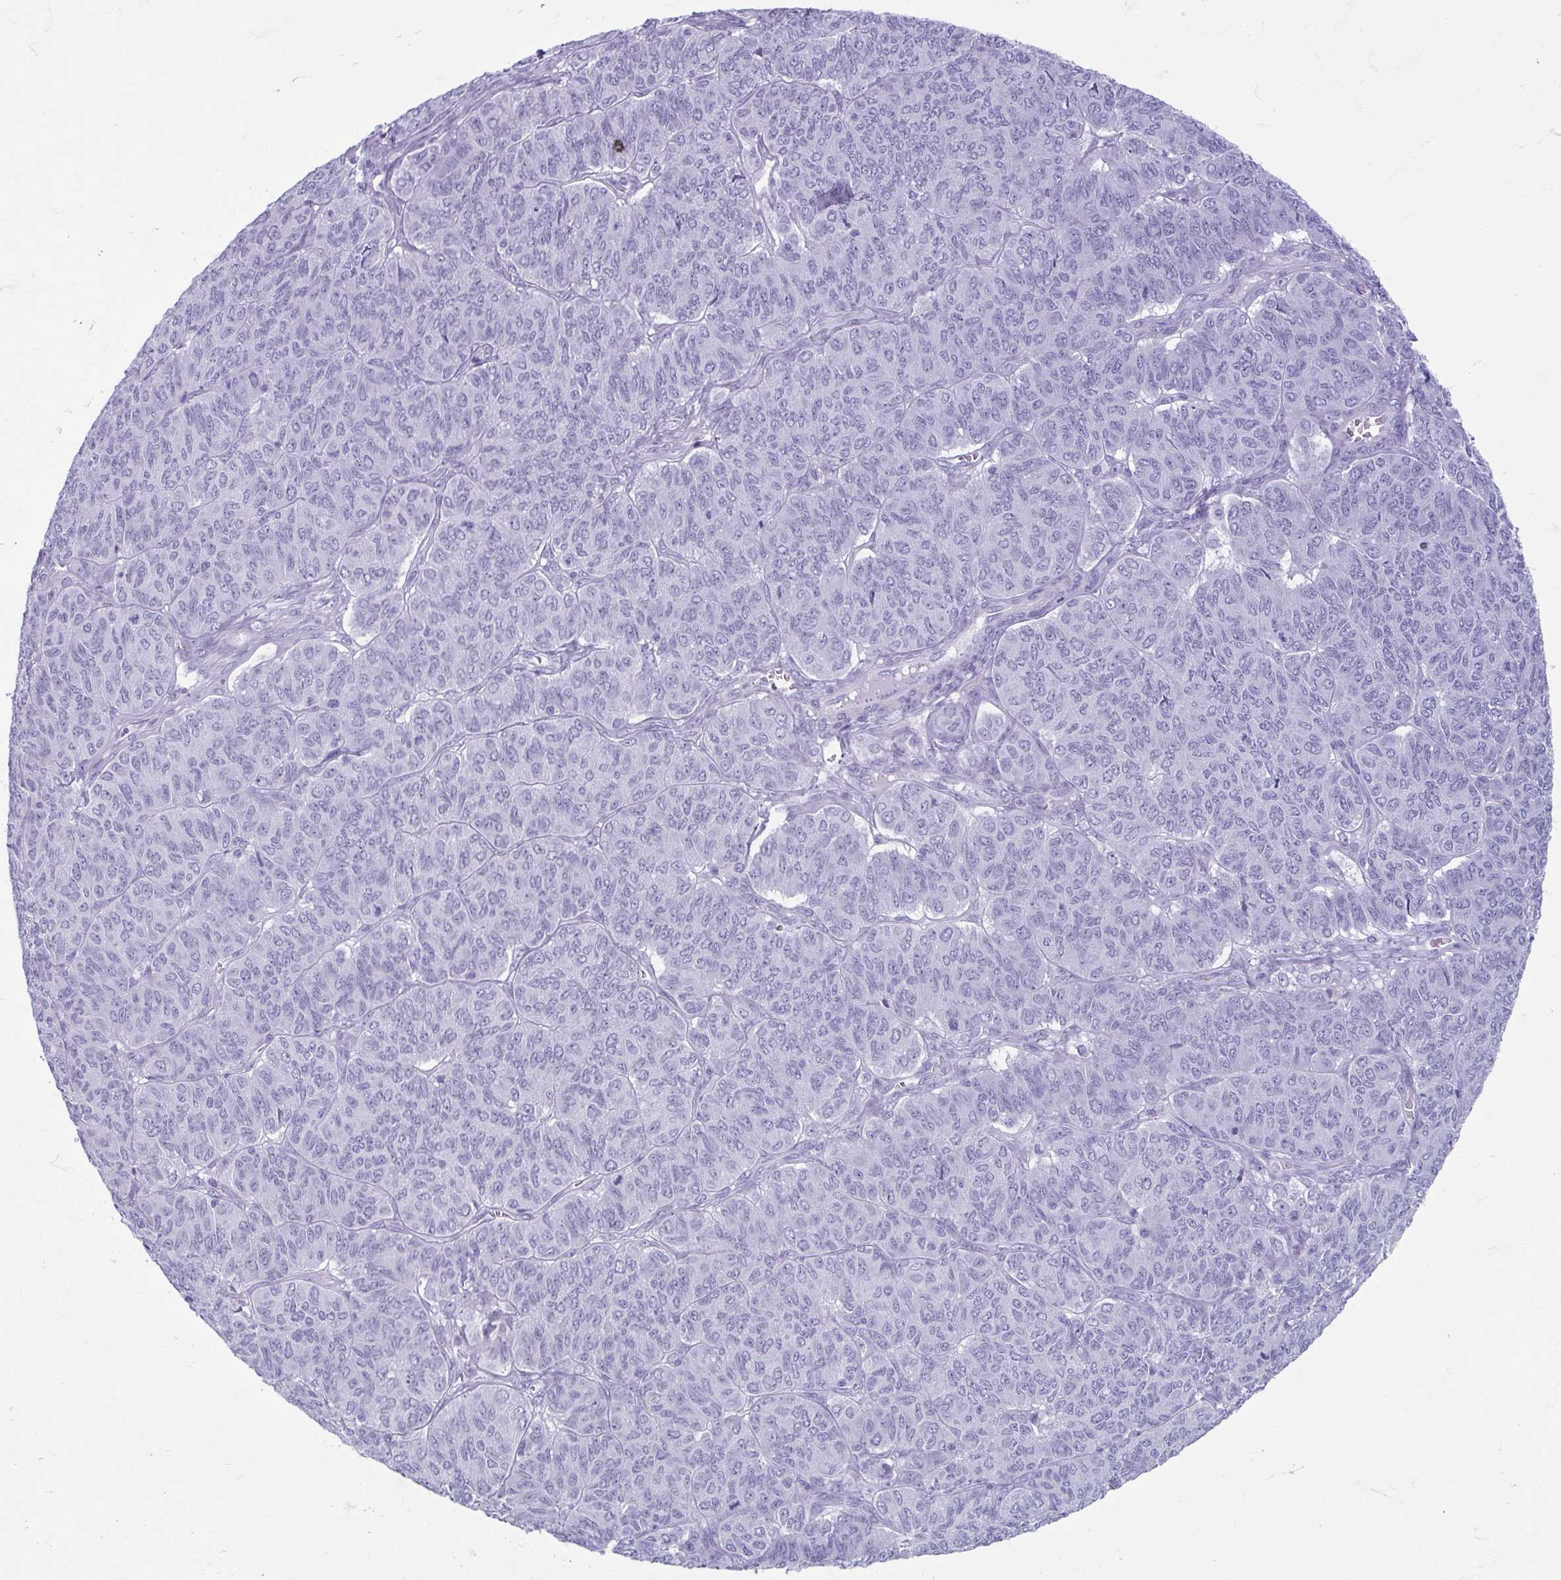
{"staining": {"intensity": "negative", "quantity": "none", "location": "none"}, "tissue": "ovarian cancer", "cell_type": "Tumor cells", "image_type": "cancer", "snomed": [{"axis": "morphology", "description": "Carcinoma, endometroid"}, {"axis": "topography", "description": "Ovary"}], "caption": "IHC histopathology image of human ovarian cancer stained for a protein (brown), which demonstrates no staining in tumor cells.", "gene": "TCEAL3", "patient": {"sex": "female", "age": 80}}